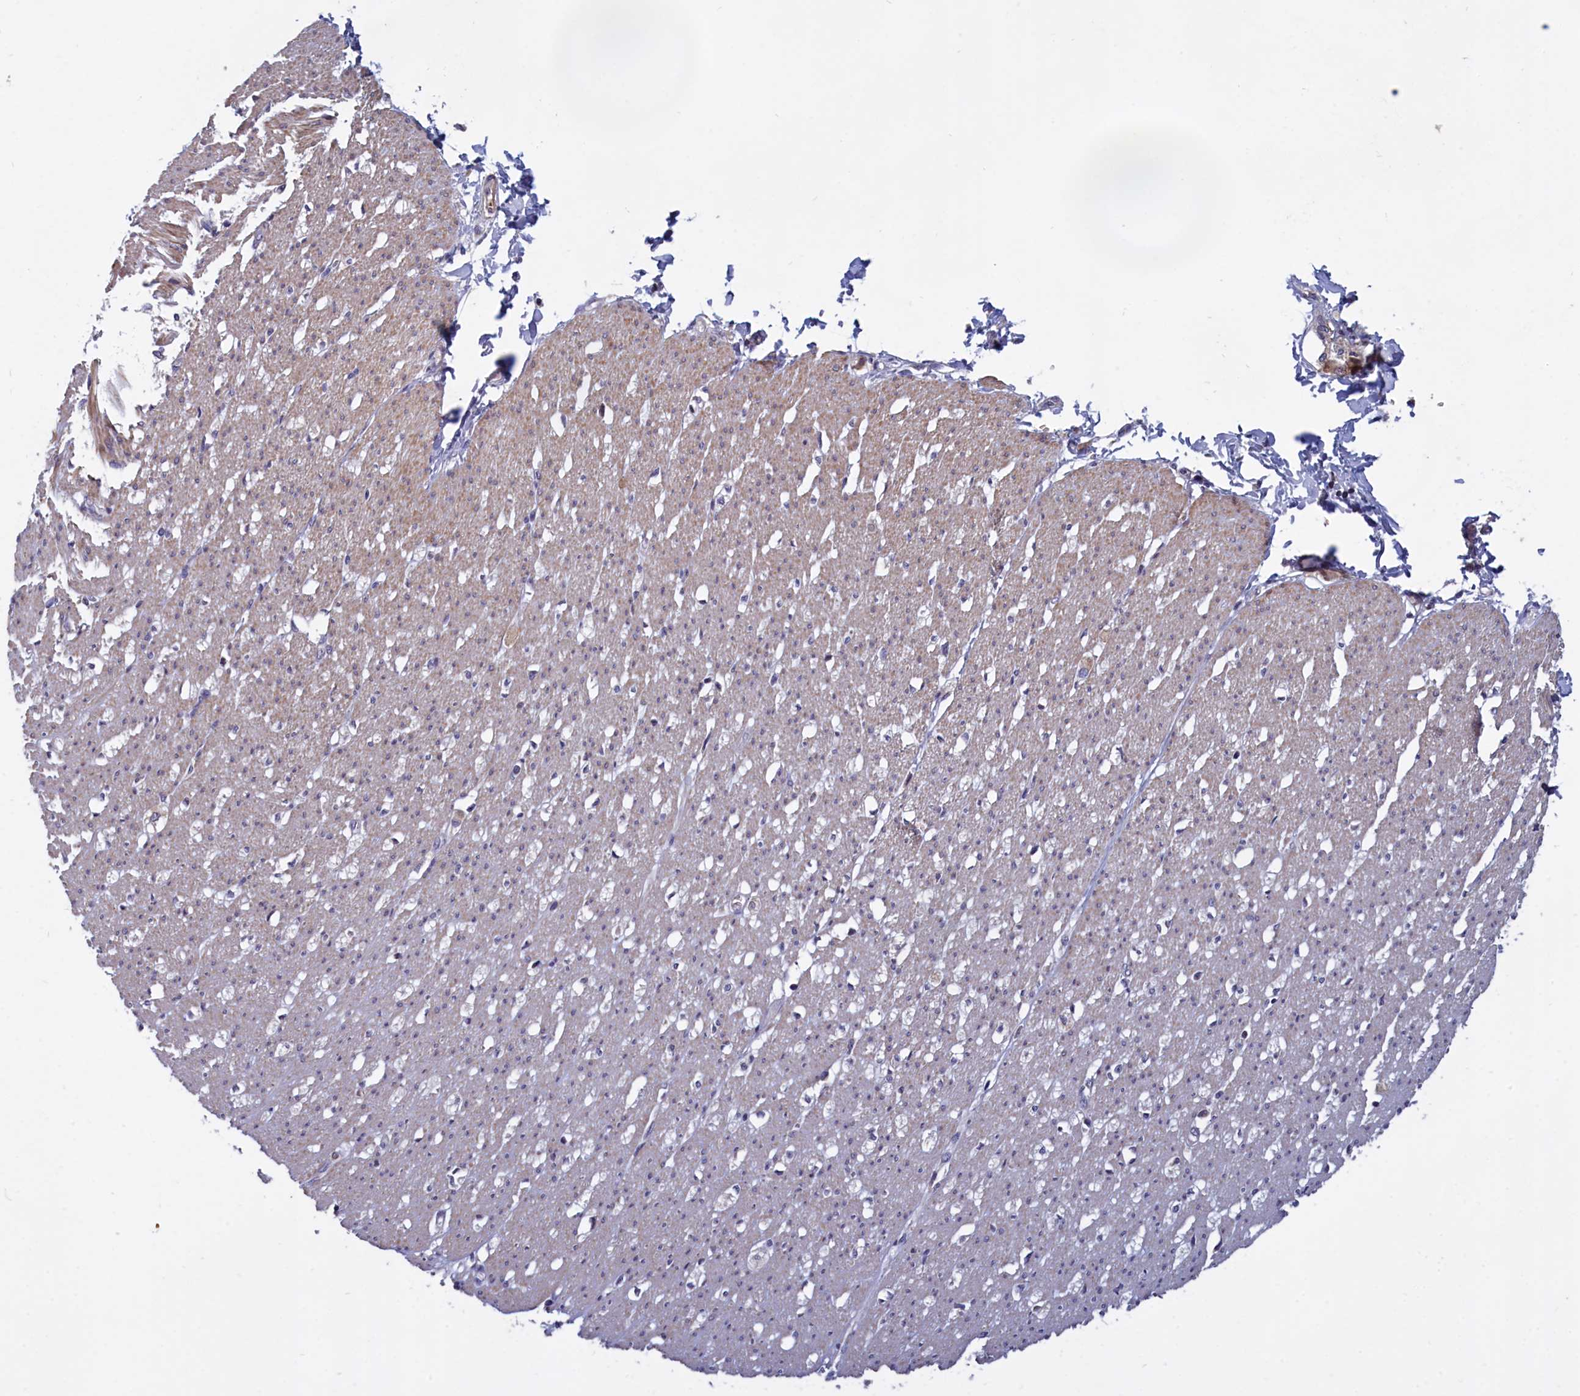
{"staining": {"intensity": "moderate", "quantity": "25%-75%", "location": "cytoplasmic/membranous"}, "tissue": "smooth muscle", "cell_type": "Smooth muscle cells", "image_type": "normal", "snomed": [{"axis": "morphology", "description": "Normal tissue, NOS"}, {"axis": "morphology", "description": "Adenocarcinoma, NOS"}, {"axis": "topography", "description": "Colon"}, {"axis": "topography", "description": "Peripheral nerve tissue"}], "caption": "Immunohistochemical staining of benign human smooth muscle shows medium levels of moderate cytoplasmic/membranous positivity in approximately 25%-75% of smooth muscle cells. (IHC, brightfield microscopy, high magnification).", "gene": "EPB41L4B", "patient": {"sex": "male", "age": 14}}